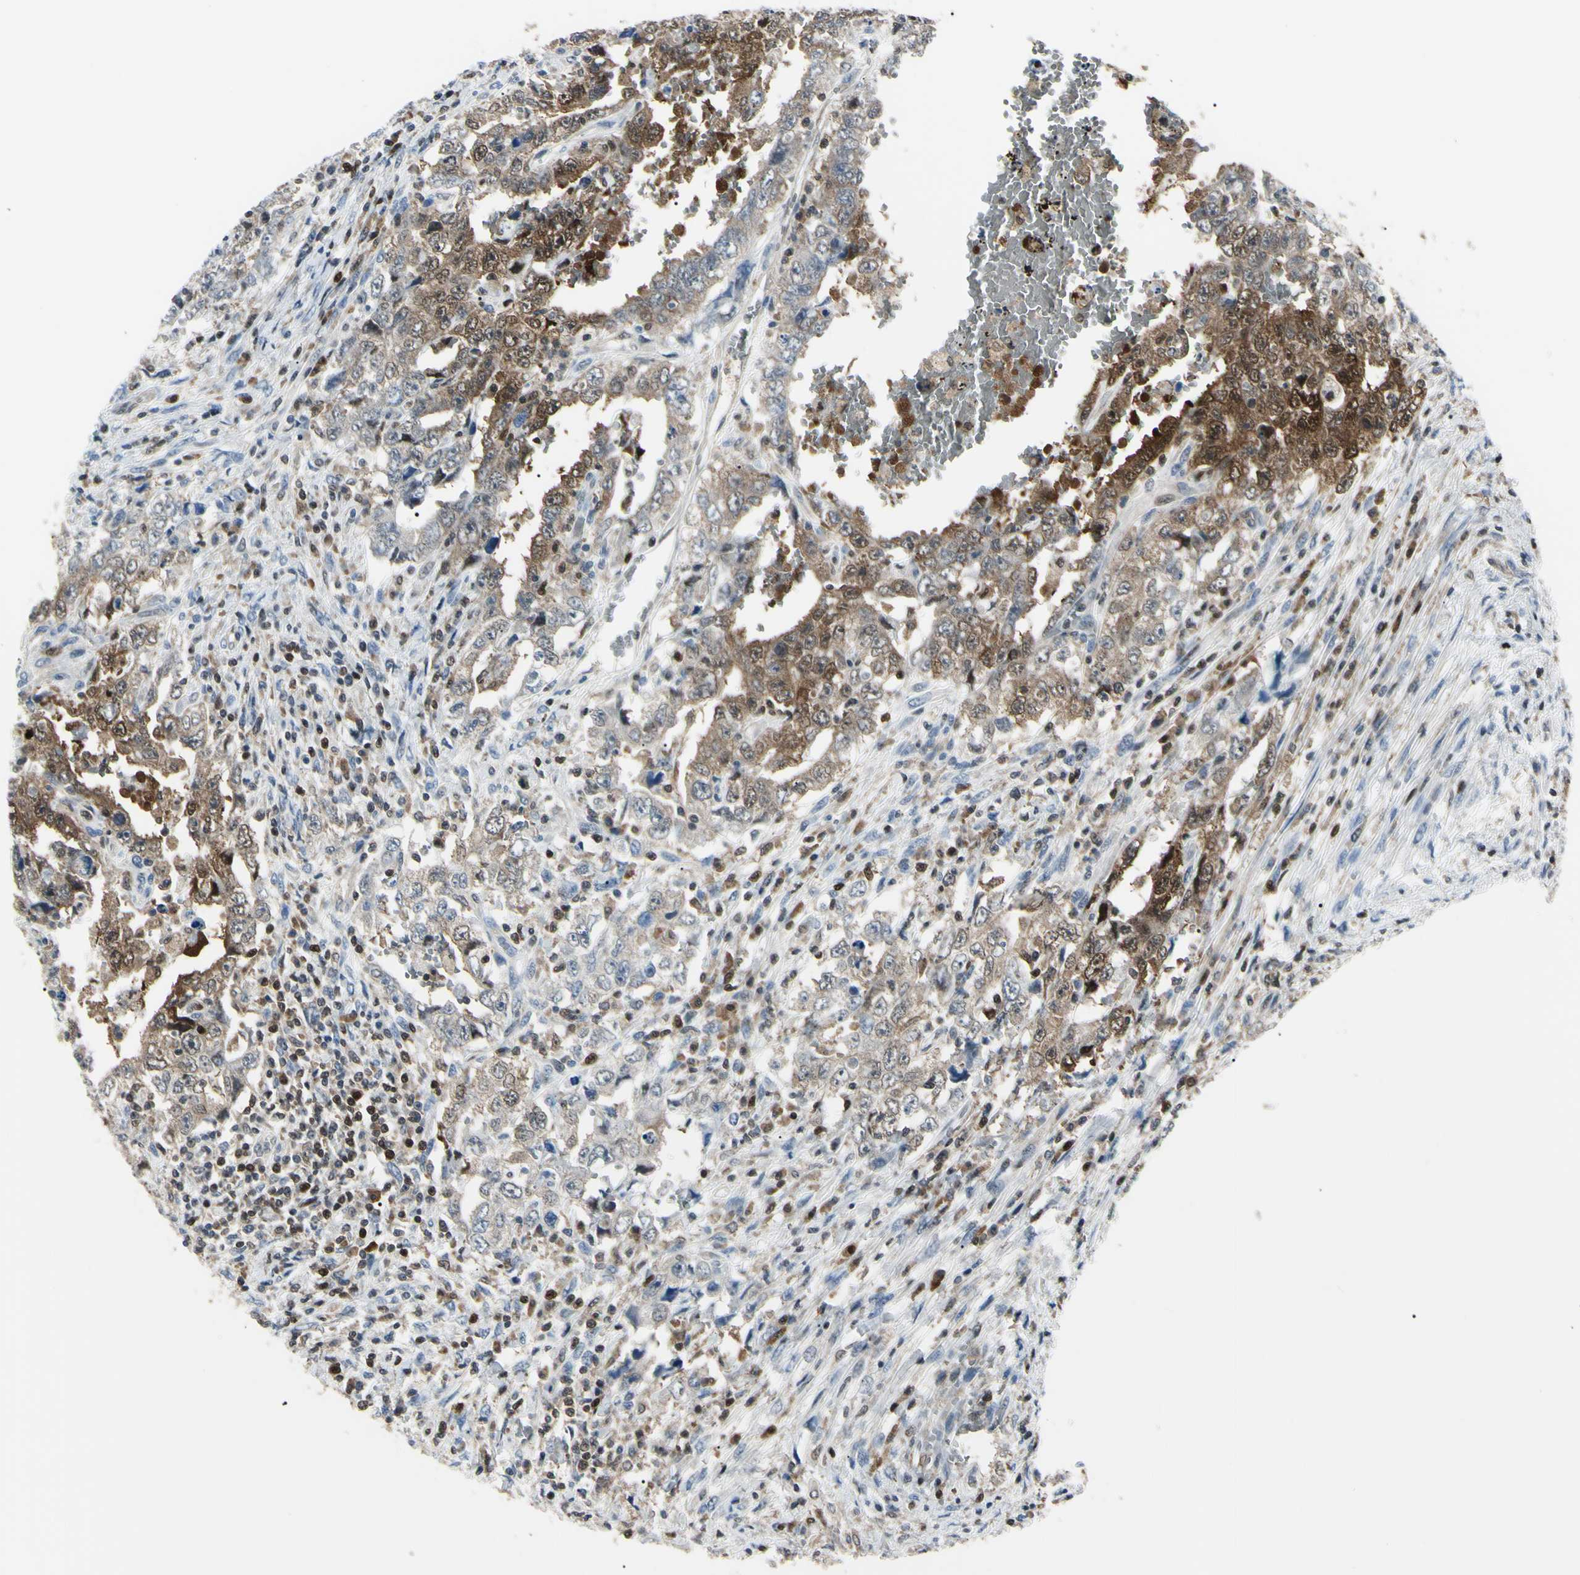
{"staining": {"intensity": "strong", "quantity": "25%-75%", "location": "cytoplasmic/membranous,nuclear"}, "tissue": "testis cancer", "cell_type": "Tumor cells", "image_type": "cancer", "snomed": [{"axis": "morphology", "description": "Carcinoma, Embryonal, NOS"}, {"axis": "topography", "description": "Testis"}], "caption": "Protein expression analysis of human testis cancer reveals strong cytoplasmic/membranous and nuclear positivity in approximately 25%-75% of tumor cells.", "gene": "PGK1", "patient": {"sex": "male", "age": 26}}